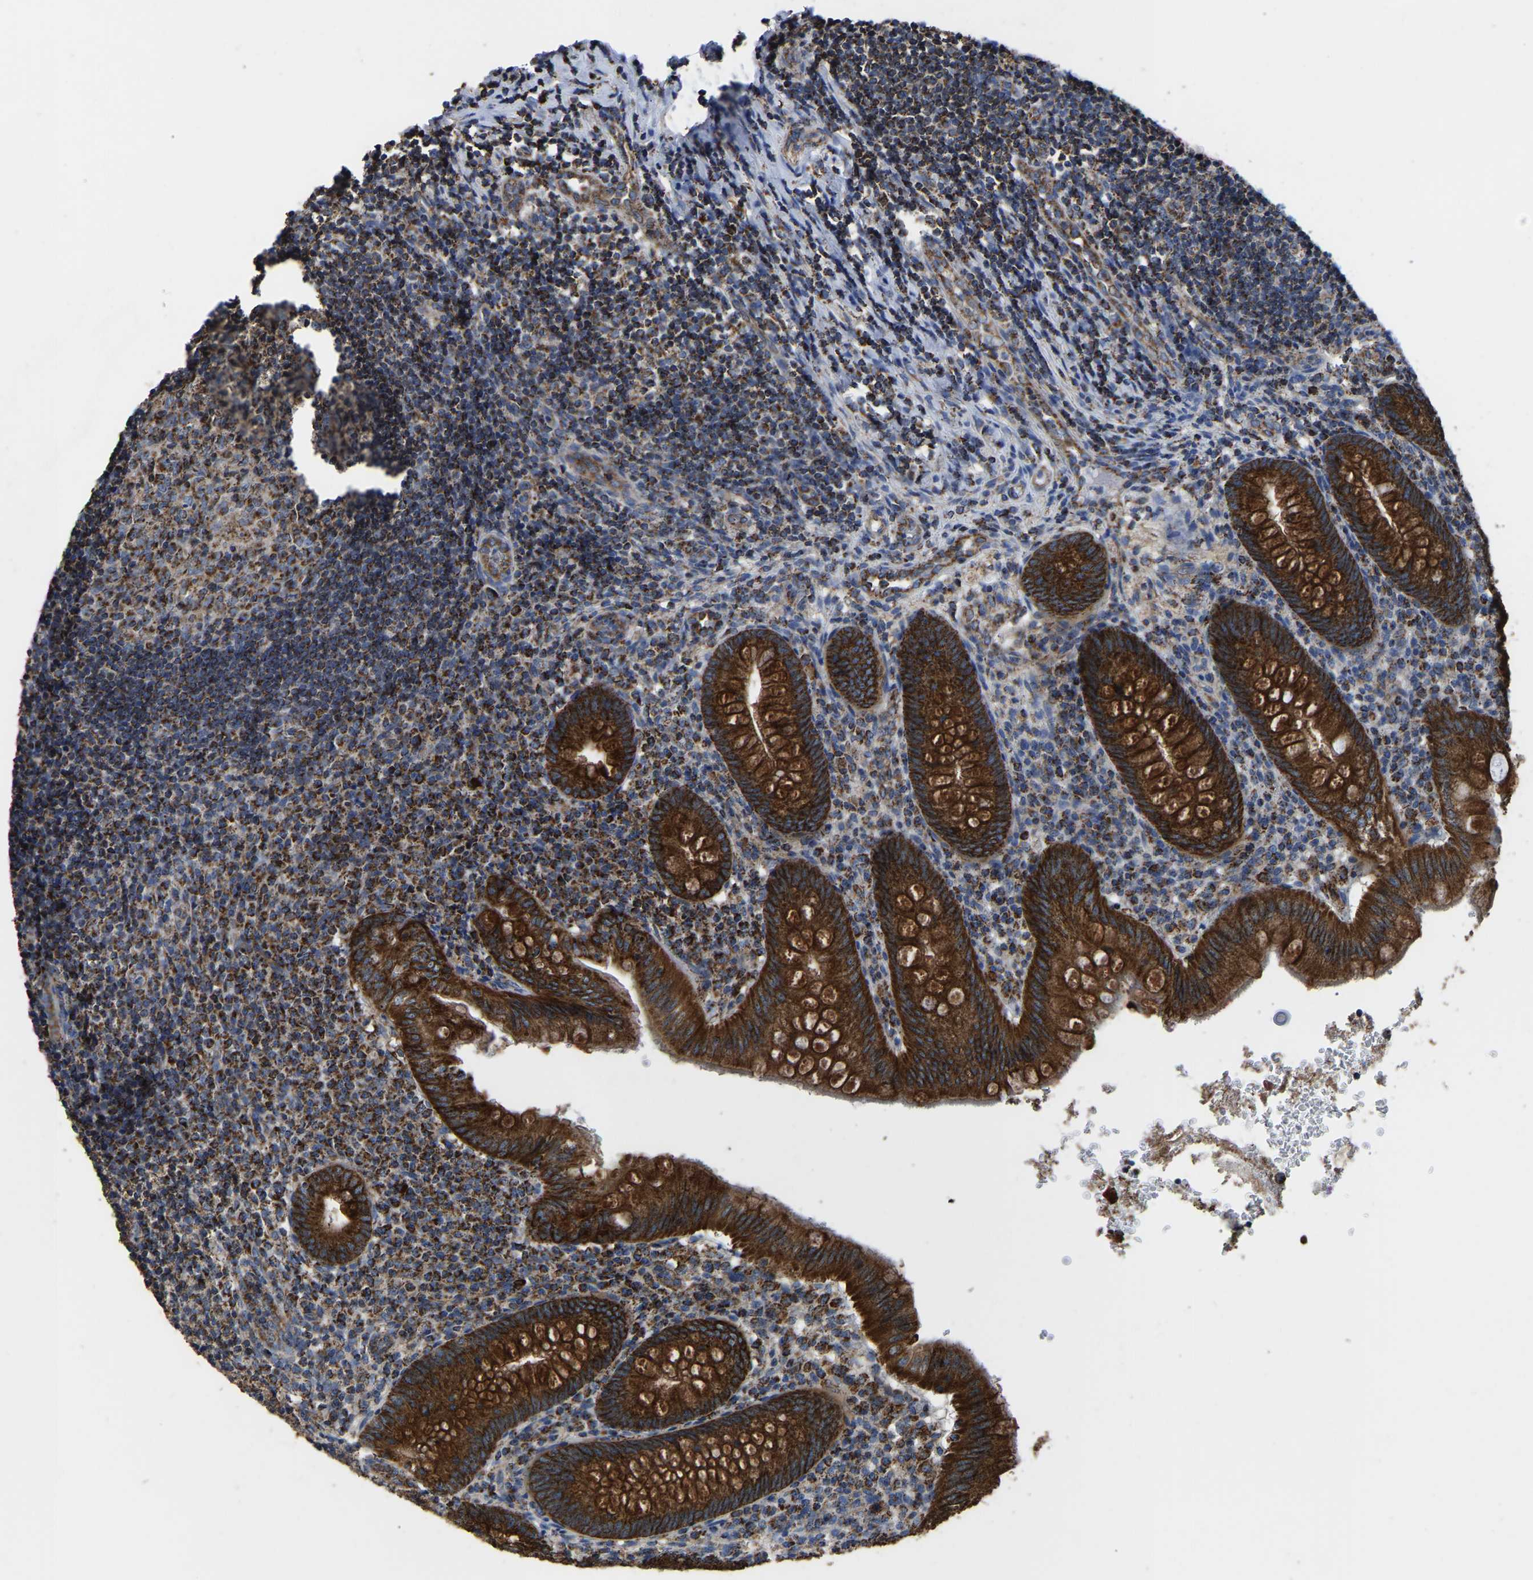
{"staining": {"intensity": "strong", "quantity": ">75%", "location": "cytoplasmic/membranous"}, "tissue": "appendix", "cell_type": "Glandular cells", "image_type": "normal", "snomed": [{"axis": "morphology", "description": "Normal tissue, NOS"}, {"axis": "topography", "description": "Appendix"}], "caption": "The immunohistochemical stain highlights strong cytoplasmic/membranous staining in glandular cells of benign appendix.", "gene": "ETFA", "patient": {"sex": "male", "age": 8}}